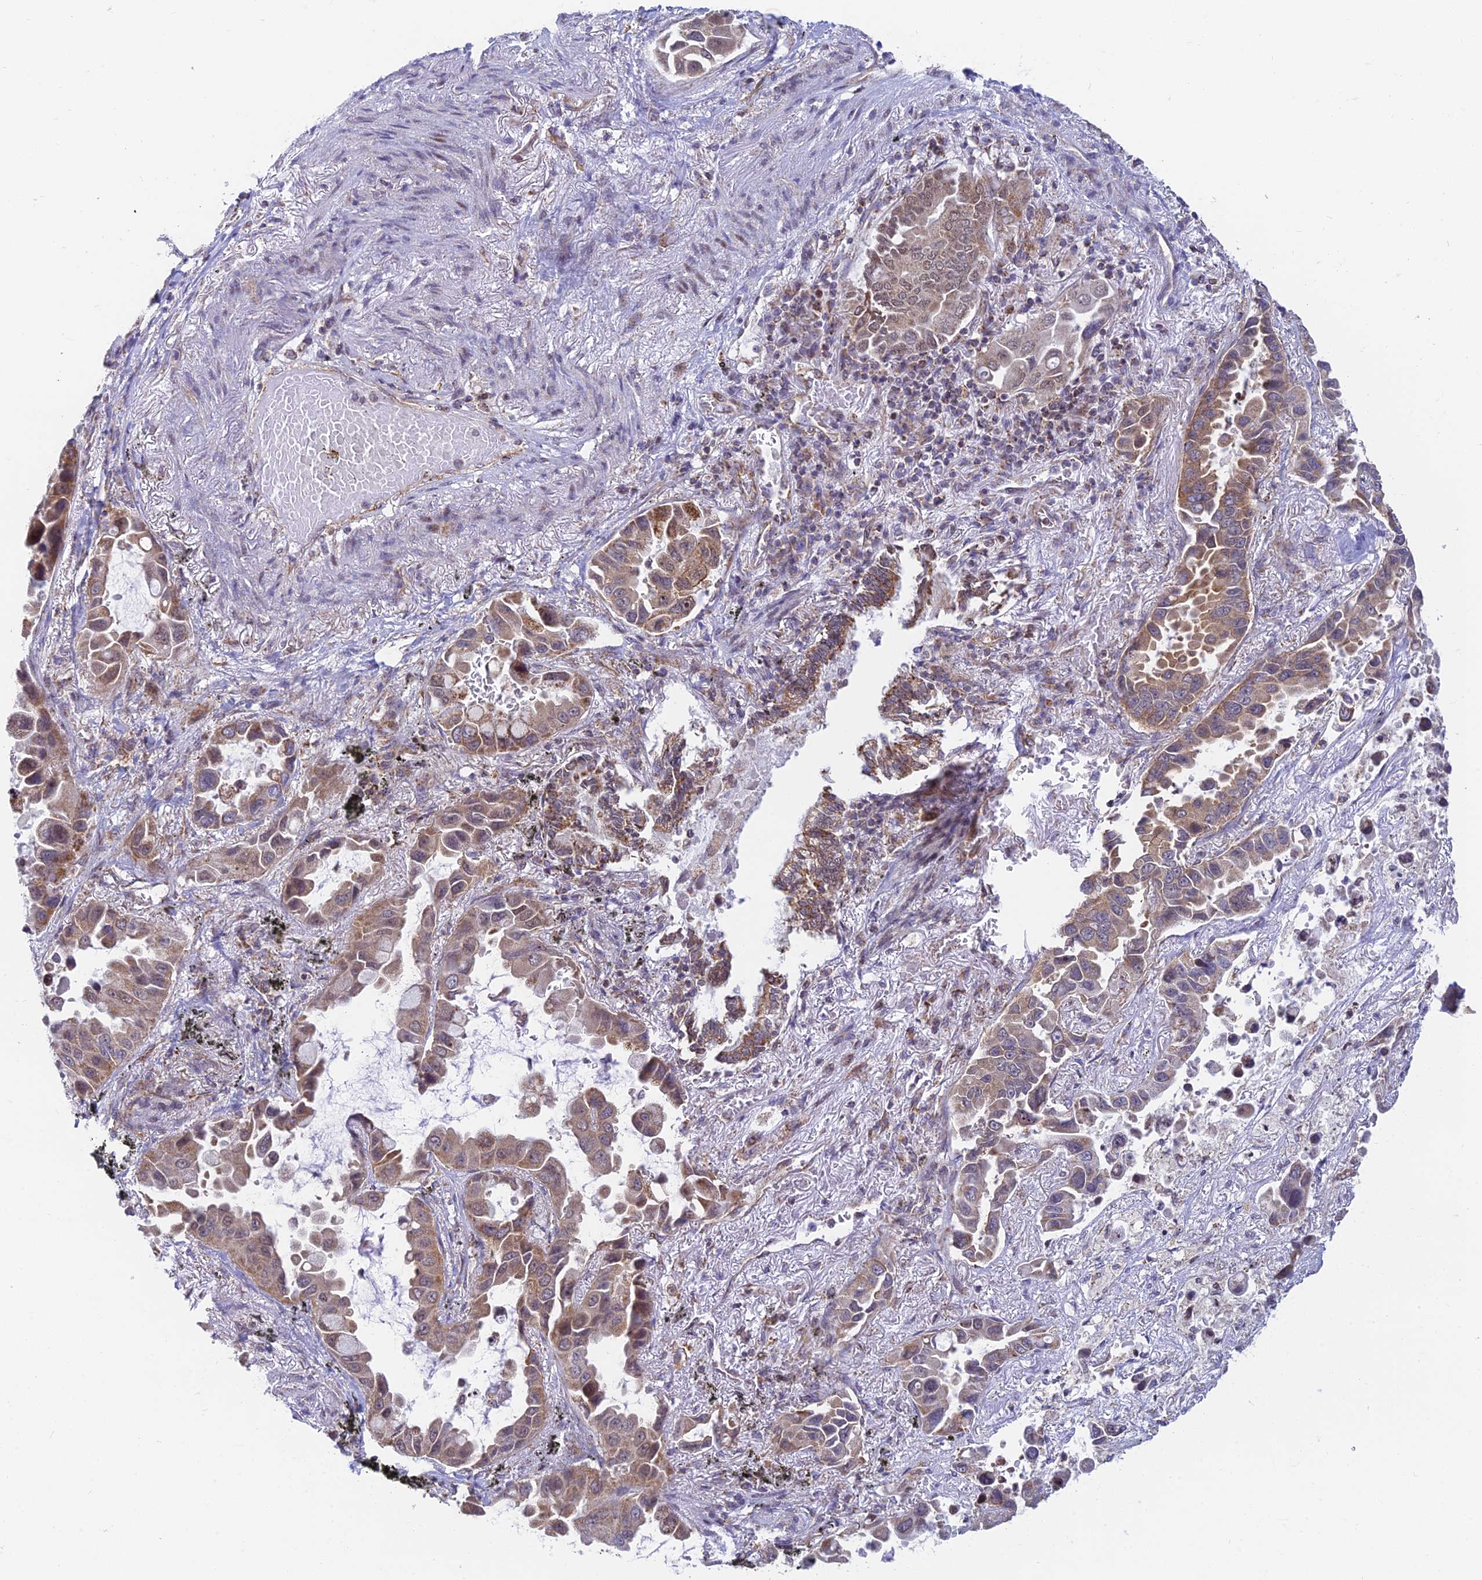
{"staining": {"intensity": "moderate", "quantity": "25%-75%", "location": "cytoplasmic/membranous"}, "tissue": "lung cancer", "cell_type": "Tumor cells", "image_type": "cancer", "snomed": [{"axis": "morphology", "description": "Adenocarcinoma, NOS"}, {"axis": "topography", "description": "Lung"}], "caption": "This photomicrograph demonstrates immunohistochemistry staining of human lung adenocarcinoma, with medium moderate cytoplasmic/membranous positivity in approximately 25%-75% of tumor cells.", "gene": "HOOK2", "patient": {"sex": "male", "age": 64}}